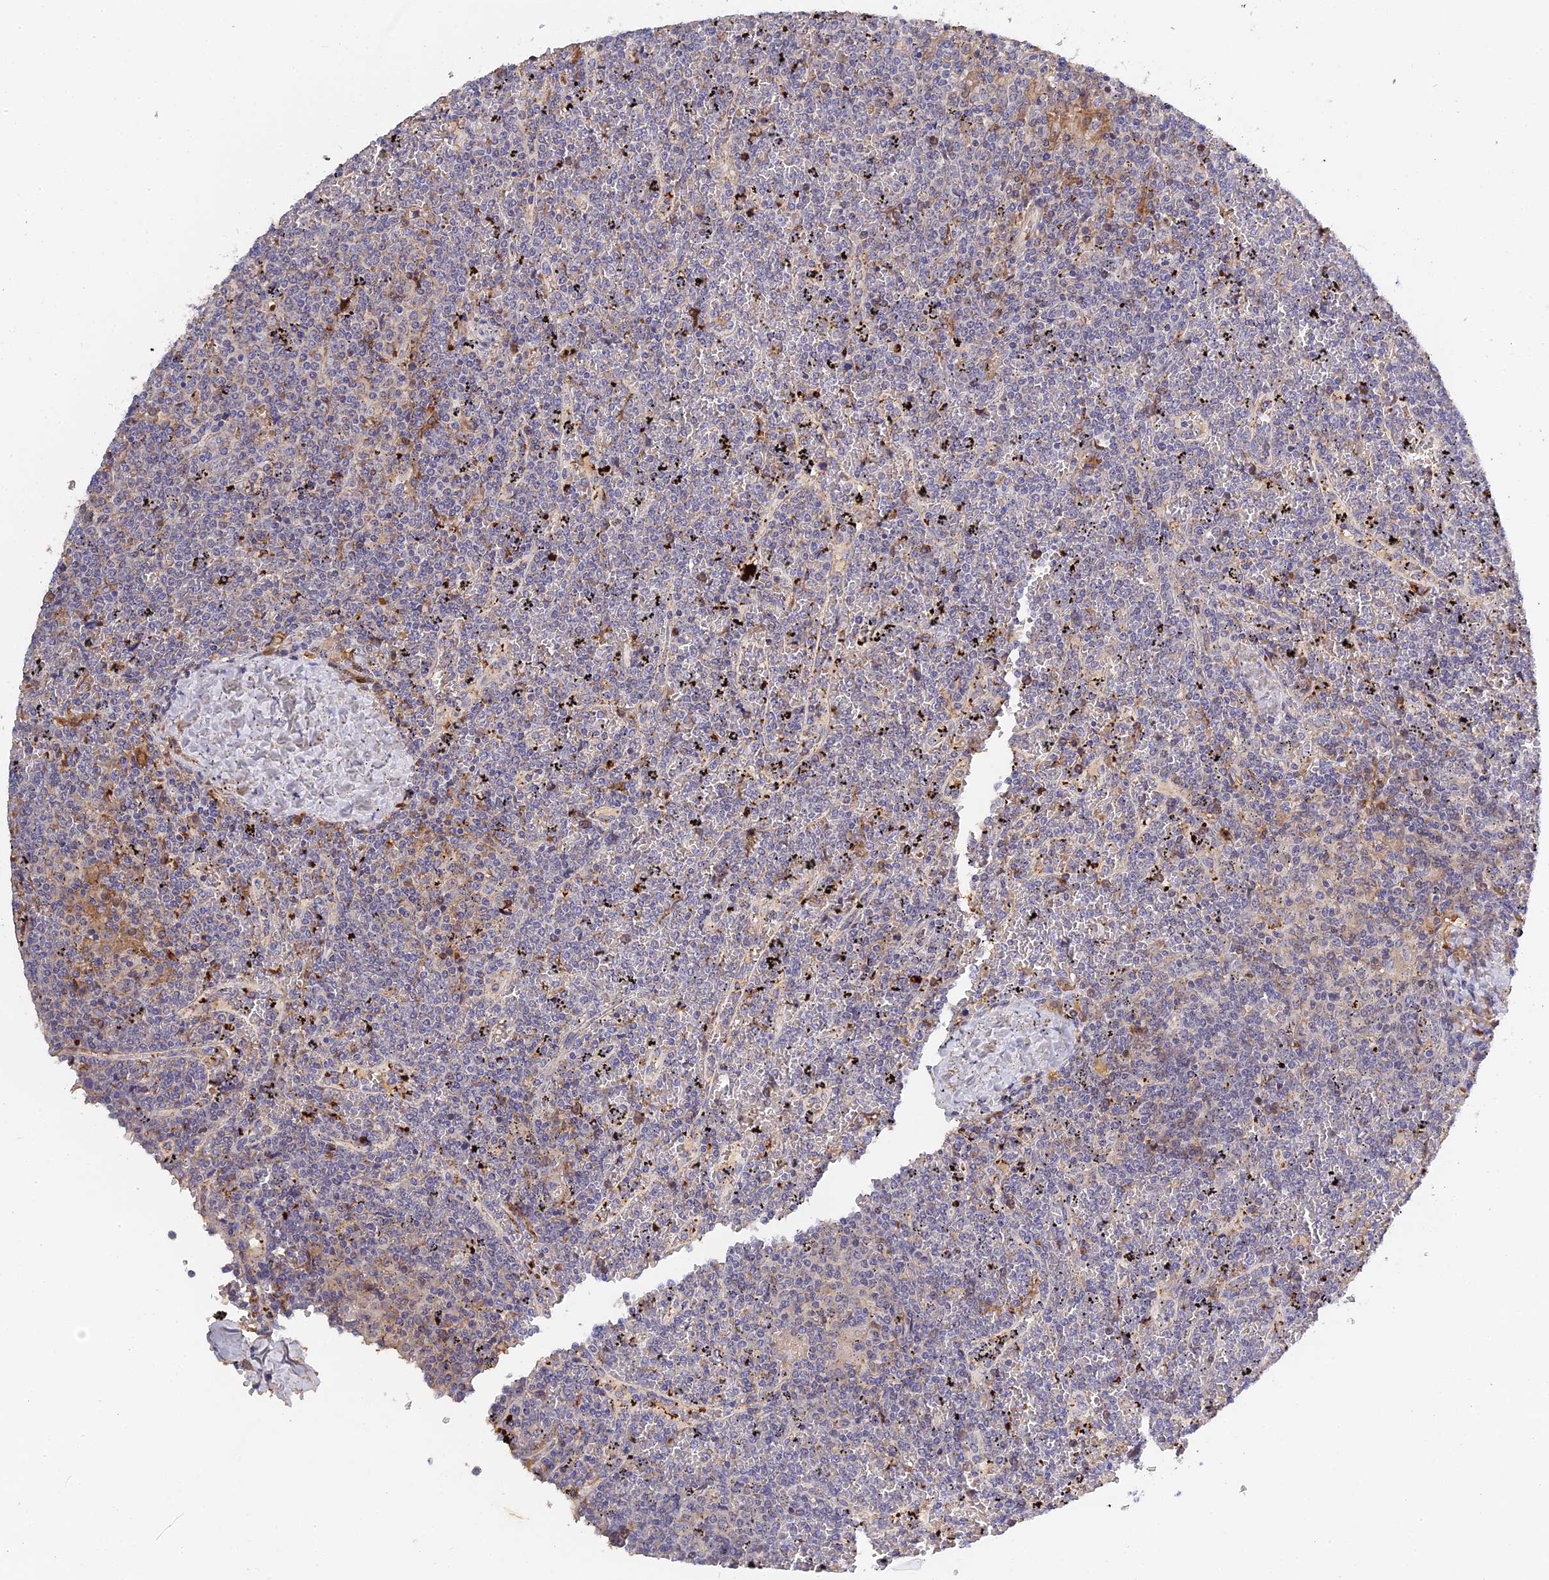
{"staining": {"intensity": "negative", "quantity": "none", "location": "none"}, "tissue": "lymphoma", "cell_type": "Tumor cells", "image_type": "cancer", "snomed": [{"axis": "morphology", "description": "Malignant lymphoma, non-Hodgkin's type, Low grade"}, {"axis": "topography", "description": "Spleen"}], "caption": "Image shows no protein staining in tumor cells of lymphoma tissue.", "gene": "PZP", "patient": {"sex": "female", "age": 19}}